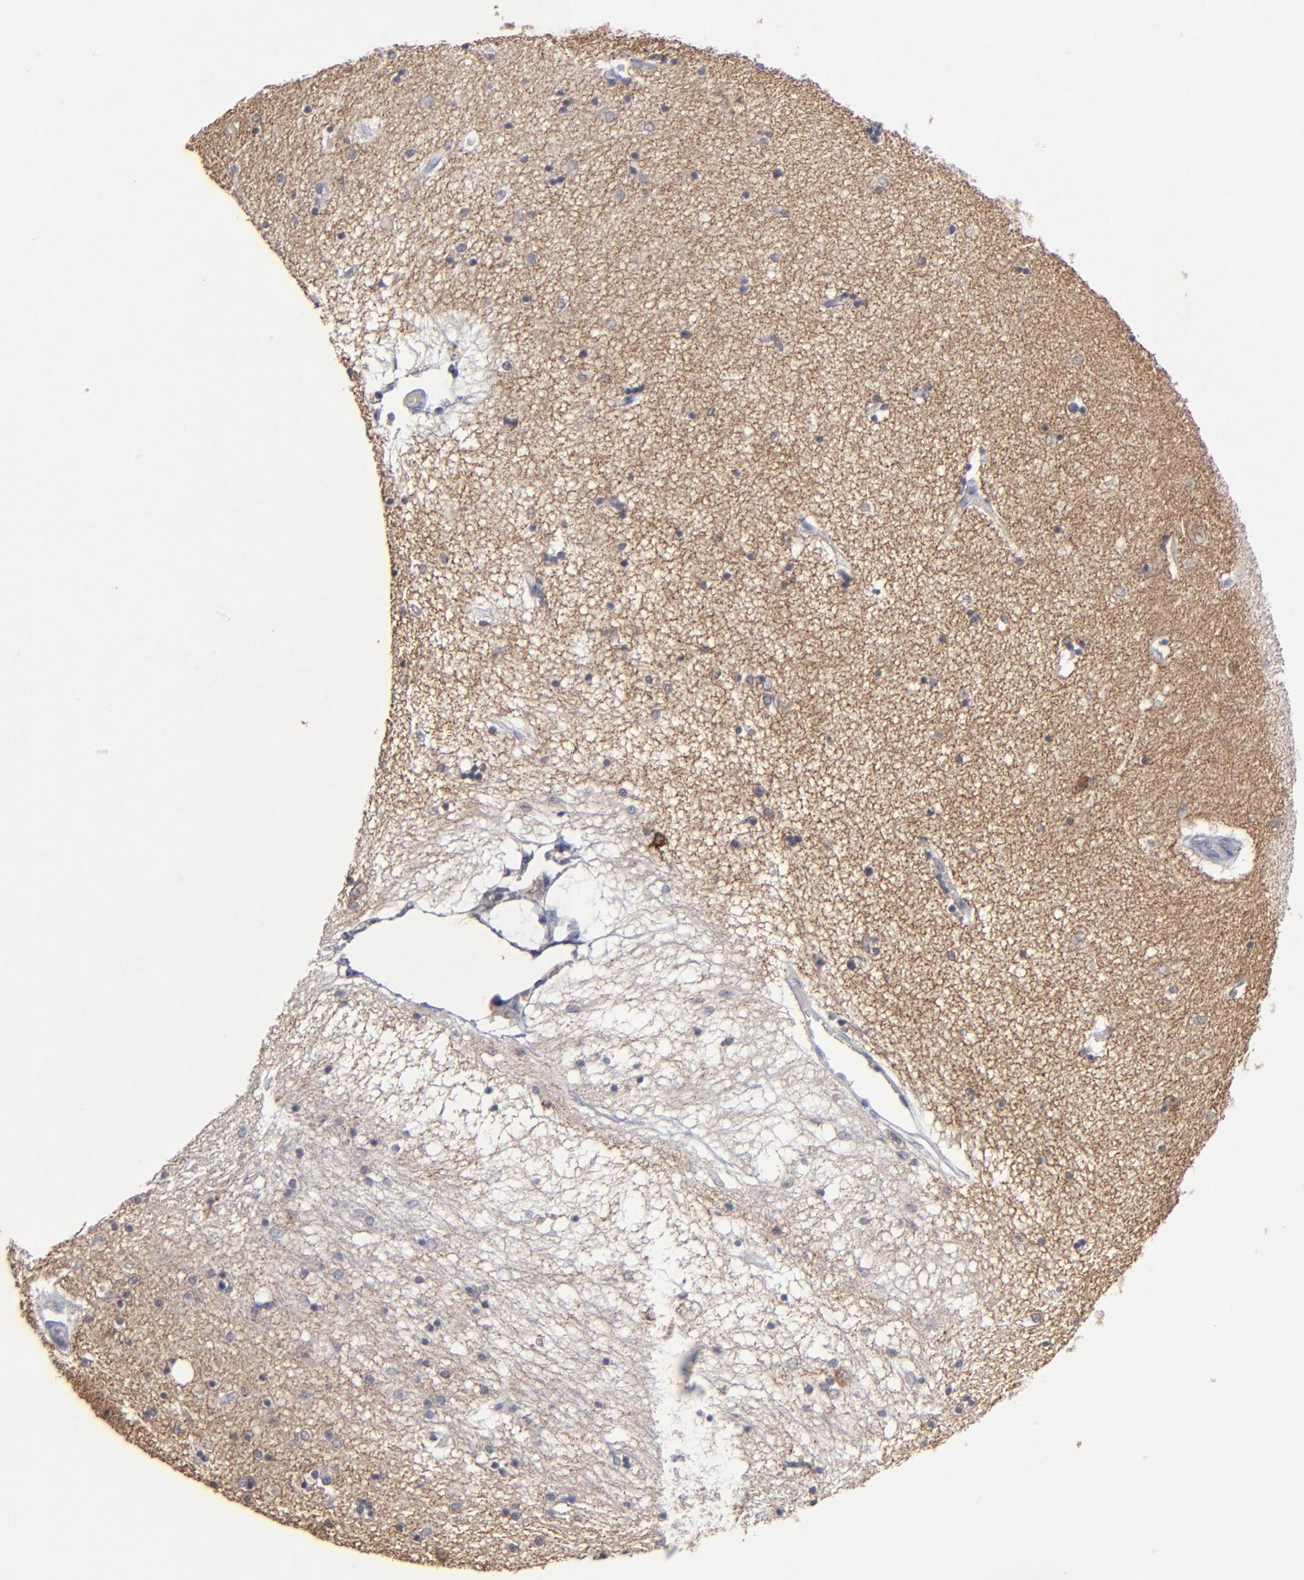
{"staining": {"intensity": "negative", "quantity": "none", "location": "none"}, "tissue": "hippocampus", "cell_type": "Glial cells", "image_type": "normal", "snomed": [{"axis": "morphology", "description": "Normal tissue, NOS"}, {"axis": "topography", "description": "Hippocampus"}], "caption": "Protein analysis of normal hippocampus reveals no significant positivity in glial cells.", "gene": "RPH3A", "patient": {"sex": "female", "age": 54}}